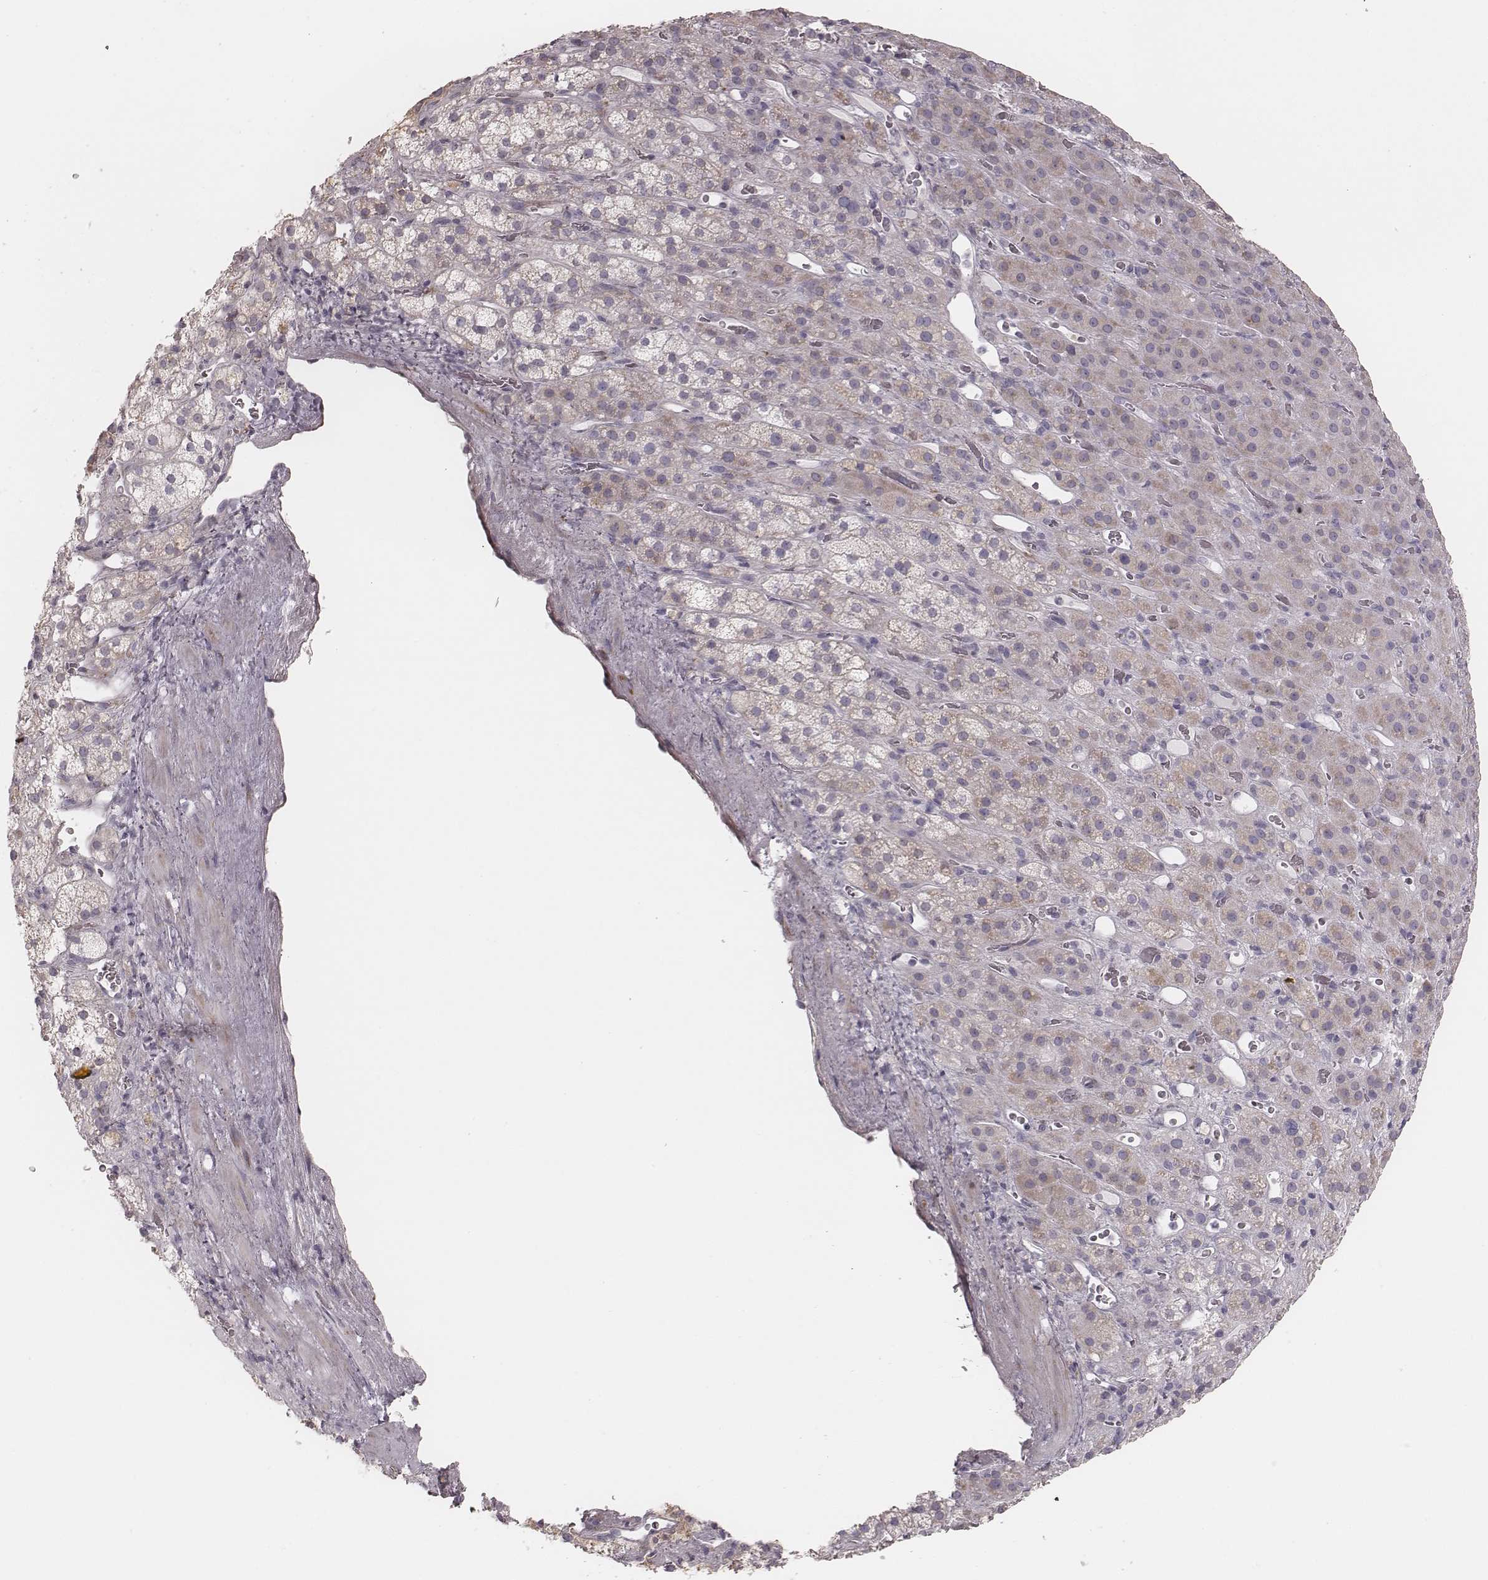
{"staining": {"intensity": "weak", "quantity": "25%-75%", "location": "cytoplasmic/membranous"}, "tissue": "adrenal gland", "cell_type": "Glandular cells", "image_type": "normal", "snomed": [{"axis": "morphology", "description": "Normal tissue, NOS"}, {"axis": "topography", "description": "Adrenal gland"}], "caption": "Protein expression analysis of benign adrenal gland displays weak cytoplasmic/membranous positivity in about 25%-75% of glandular cells.", "gene": "KIF5C", "patient": {"sex": "male", "age": 57}}